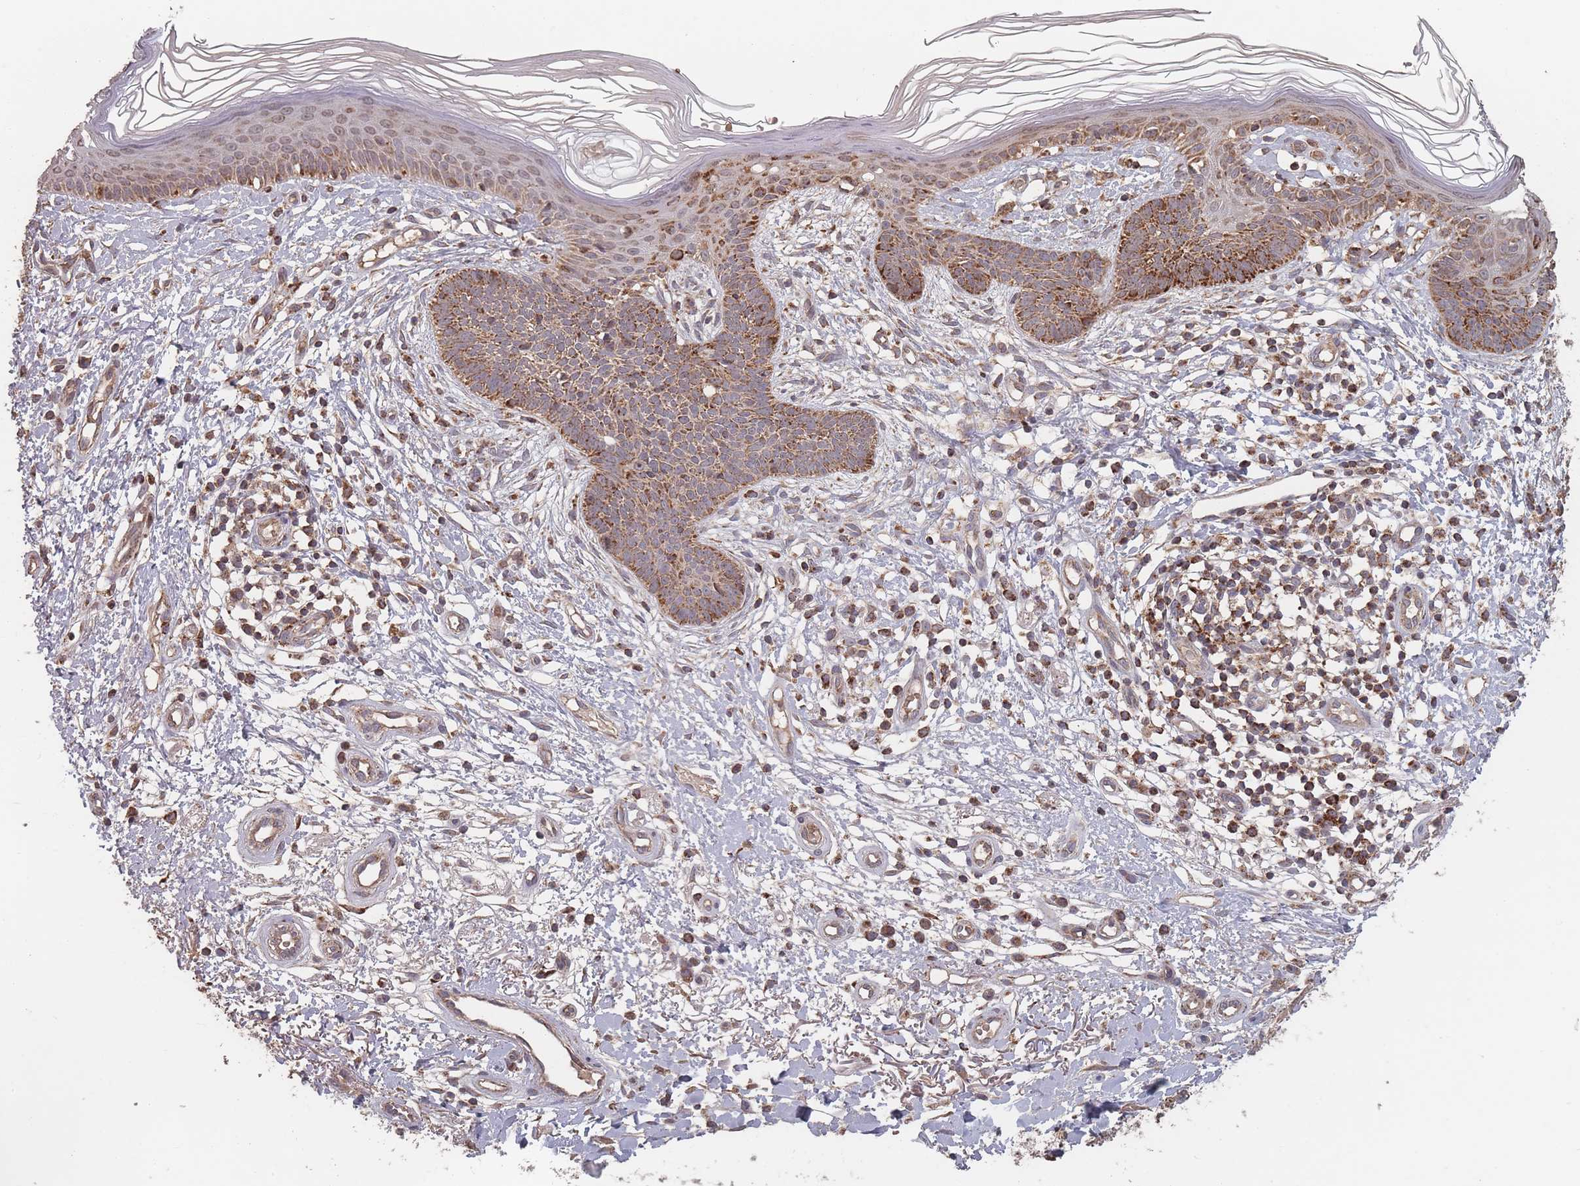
{"staining": {"intensity": "moderate", "quantity": ">75%", "location": "cytoplasmic/membranous"}, "tissue": "skin cancer", "cell_type": "Tumor cells", "image_type": "cancer", "snomed": [{"axis": "morphology", "description": "Basal cell carcinoma"}, {"axis": "topography", "description": "Skin"}], "caption": "IHC photomicrograph of human skin basal cell carcinoma stained for a protein (brown), which demonstrates medium levels of moderate cytoplasmic/membranous positivity in about >75% of tumor cells.", "gene": "LYRM7", "patient": {"sex": "male", "age": 78}}